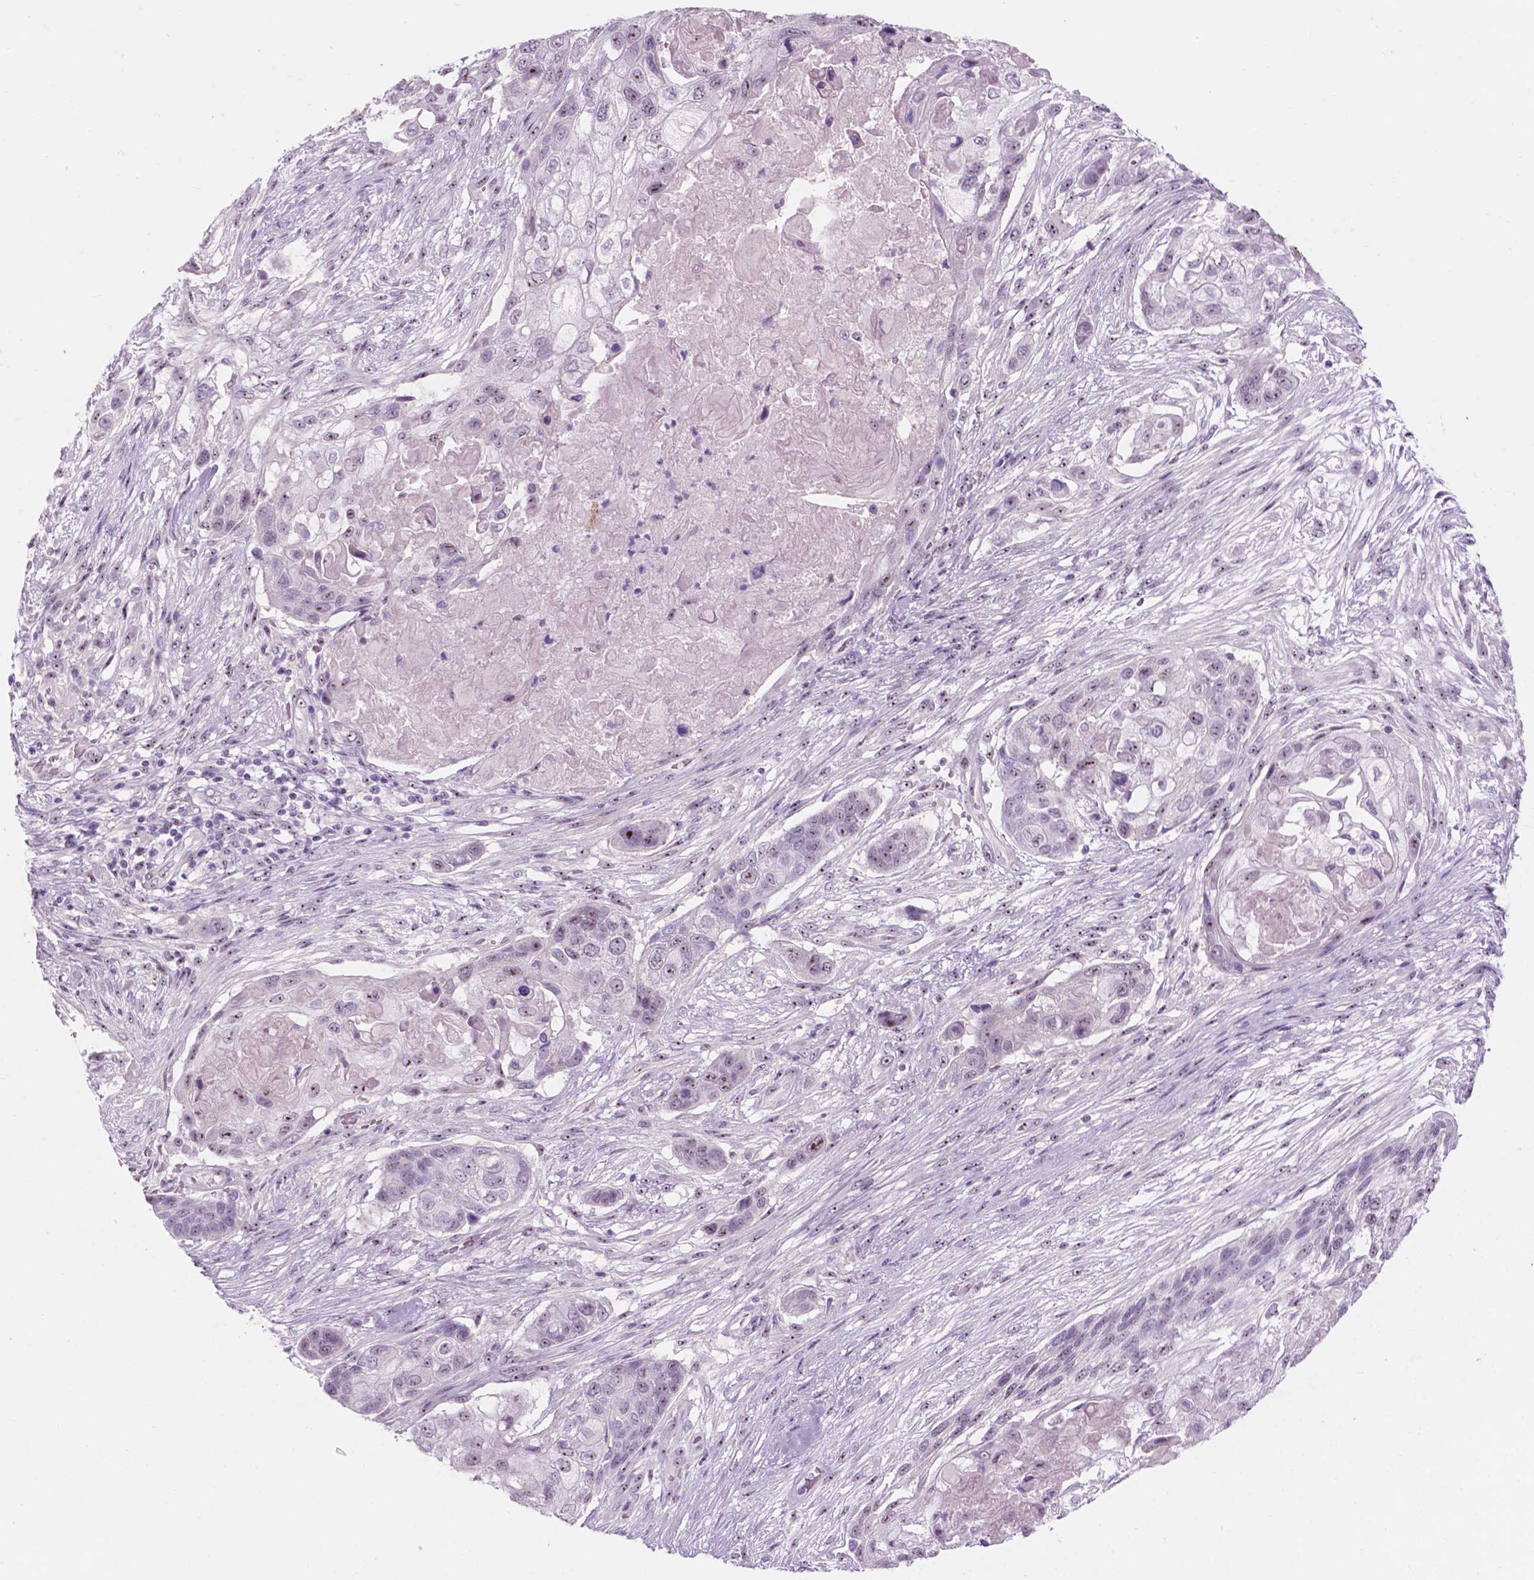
{"staining": {"intensity": "weak", "quantity": "<25%", "location": "nuclear"}, "tissue": "lung cancer", "cell_type": "Tumor cells", "image_type": "cancer", "snomed": [{"axis": "morphology", "description": "Squamous cell carcinoma, NOS"}, {"axis": "topography", "description": "Lung"}], "caption": "DAB immunohistochemical staining of human lung cancer demonstrates no significant expression in tumor cells.", "gene": "ZNF853", "patient": {"sex": "male", "age": 69}}